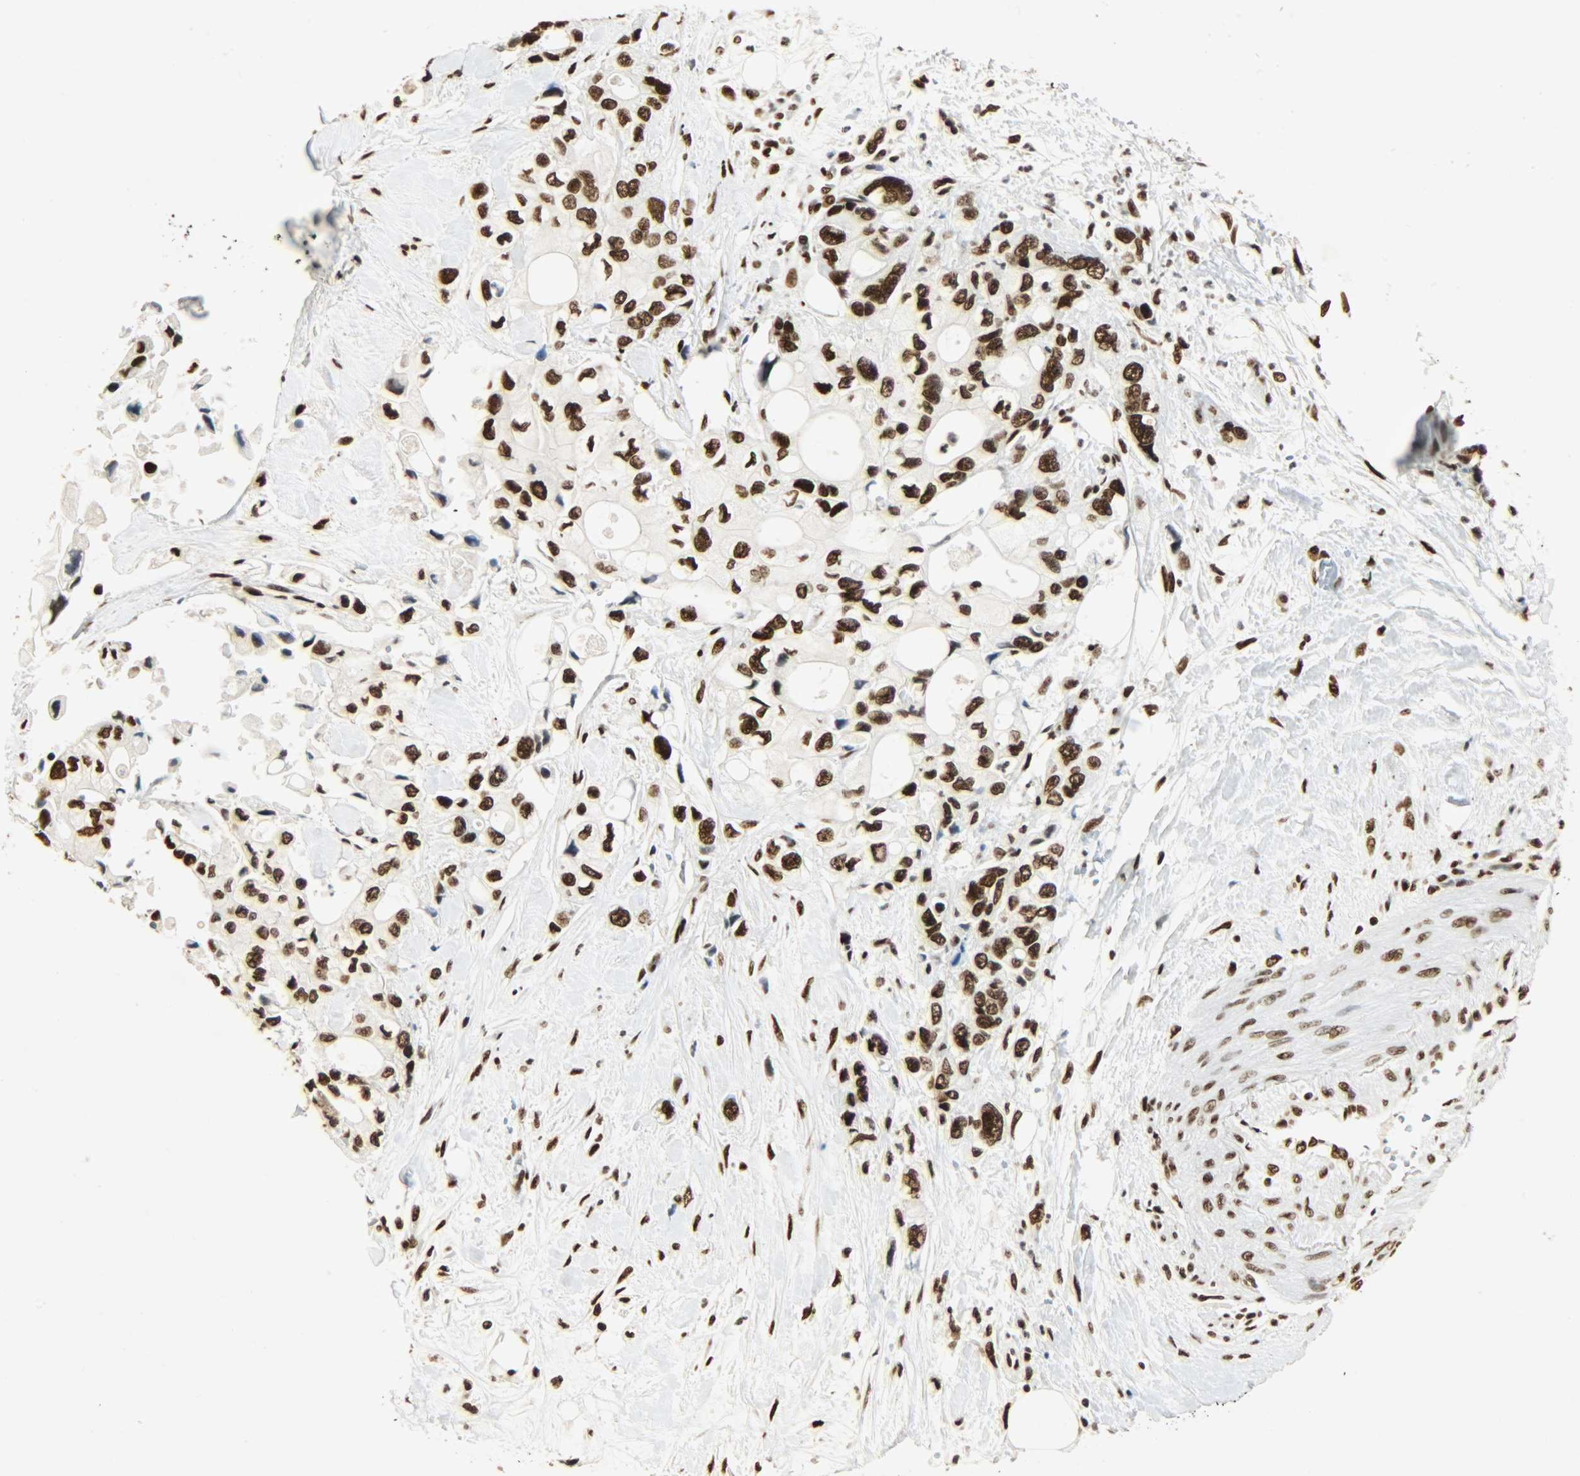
{"staining": {"intensity": "strong", "quantity": ">75%", "location": "nuclear"}, "tissue": "pancreatic cancer", "cell_type": "Tumor cells", "image_type": "cancer", "snomed": [{"axis": "morphology", "description": "Adenocarcinoma, NOS"}, {"axis": "topography", "description": "Pancreas"}], "caption": "Immunohistochemical staining of human pancreatic cancer (adenocarcinoma) displays high levels of strong nuclear expression in about >75% of tumor cells.", "gene": "KHDRBS1", "patient": {"sex": "male", "age": 70}}